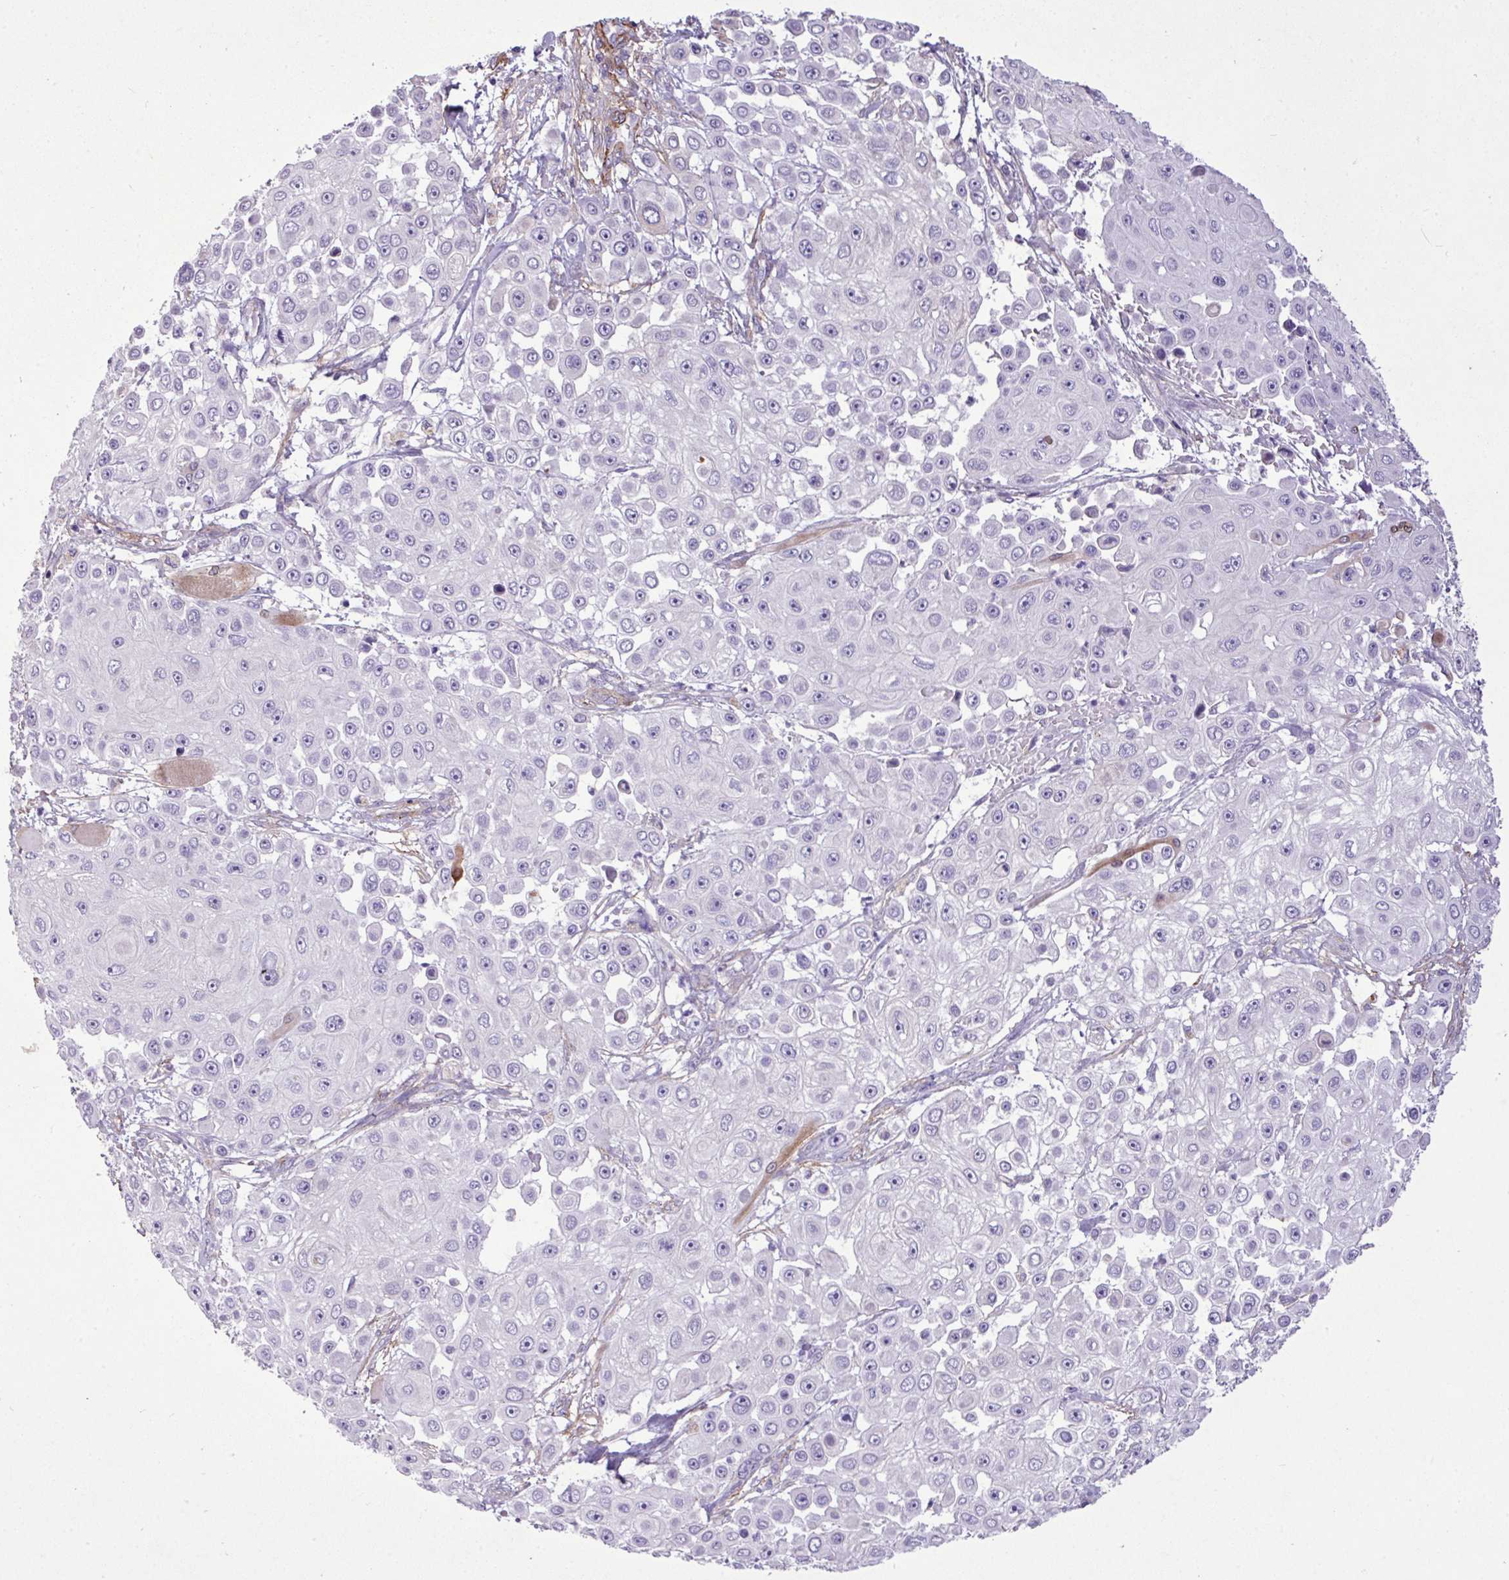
{"staining": {"intensity": "negative", "quantity": "none", "location": "none"}, "tissue": "skin cancer", "cell_type": "Tumor cells", "image_type": "cancer", "snomed": [{"axis": "morphology", "description": "Squamous cell carcinoma, NOS"}, {"axis": "topography", "description": "Skin"}], "caption": "This is a image of immunohistochemistry staining of squamous cell carcinoma (skin), which shows no expression in tumor cells.", "gene": "CD248", "patient": {"sex": "male", "age": 67}}